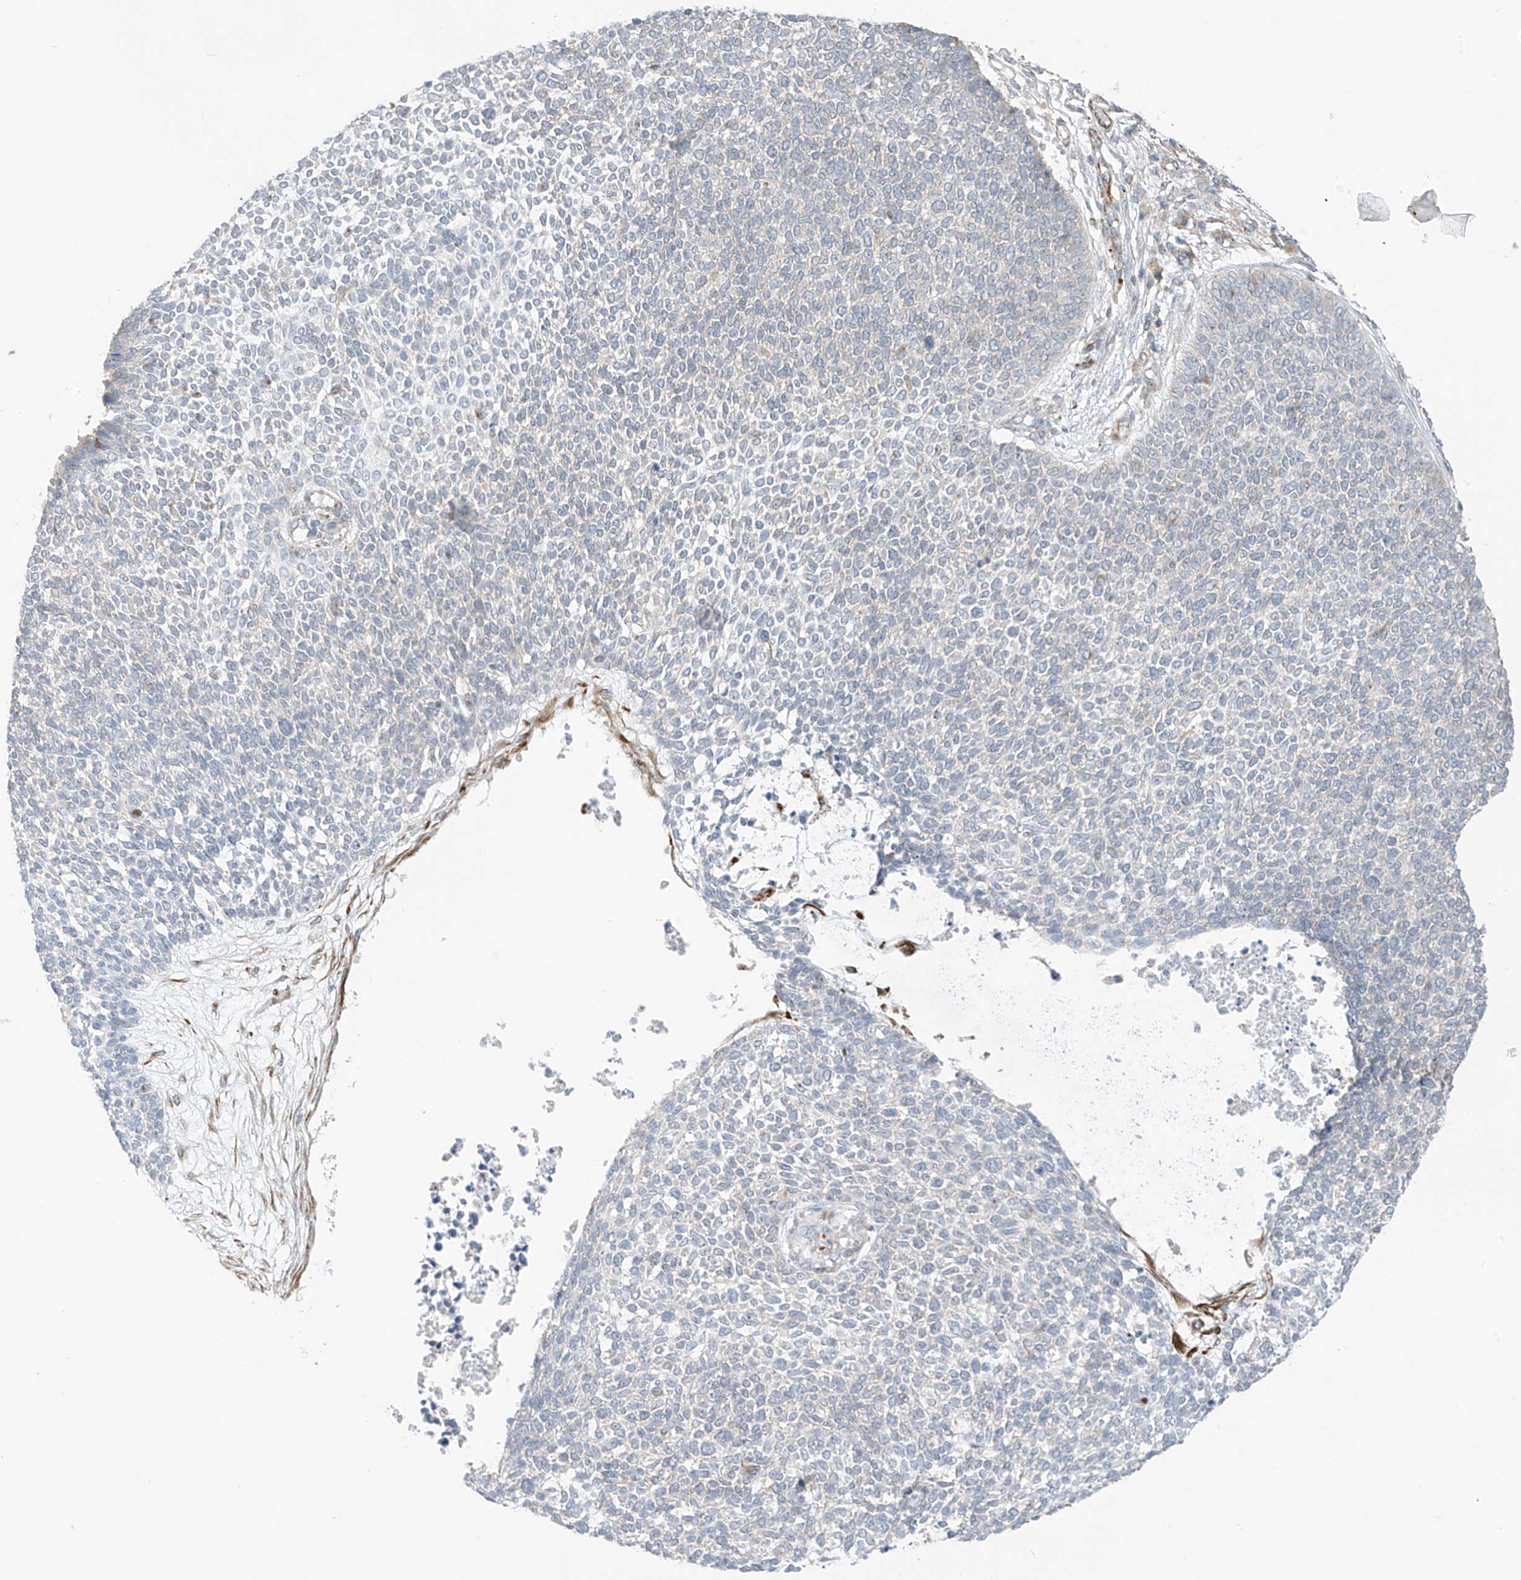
{"staining": {"intensity": "negative", "quantity": "none", "location": "none"}, "tissue": "skin cancer", "cell_type": "Tumor cells", "image_type": "cancer", "snomed": [{"axis": "morphology", "description": "Basal cell carcinoma"}, {"axis": "topography", "description": "Skin"}], "caption": "This is a photomicrograph of immunohistochemistry staining of skin cancer, which shows no expression in tumor cells.", "gene": "HS6ST2", "patient": {"sex": "female", "age": 84}}